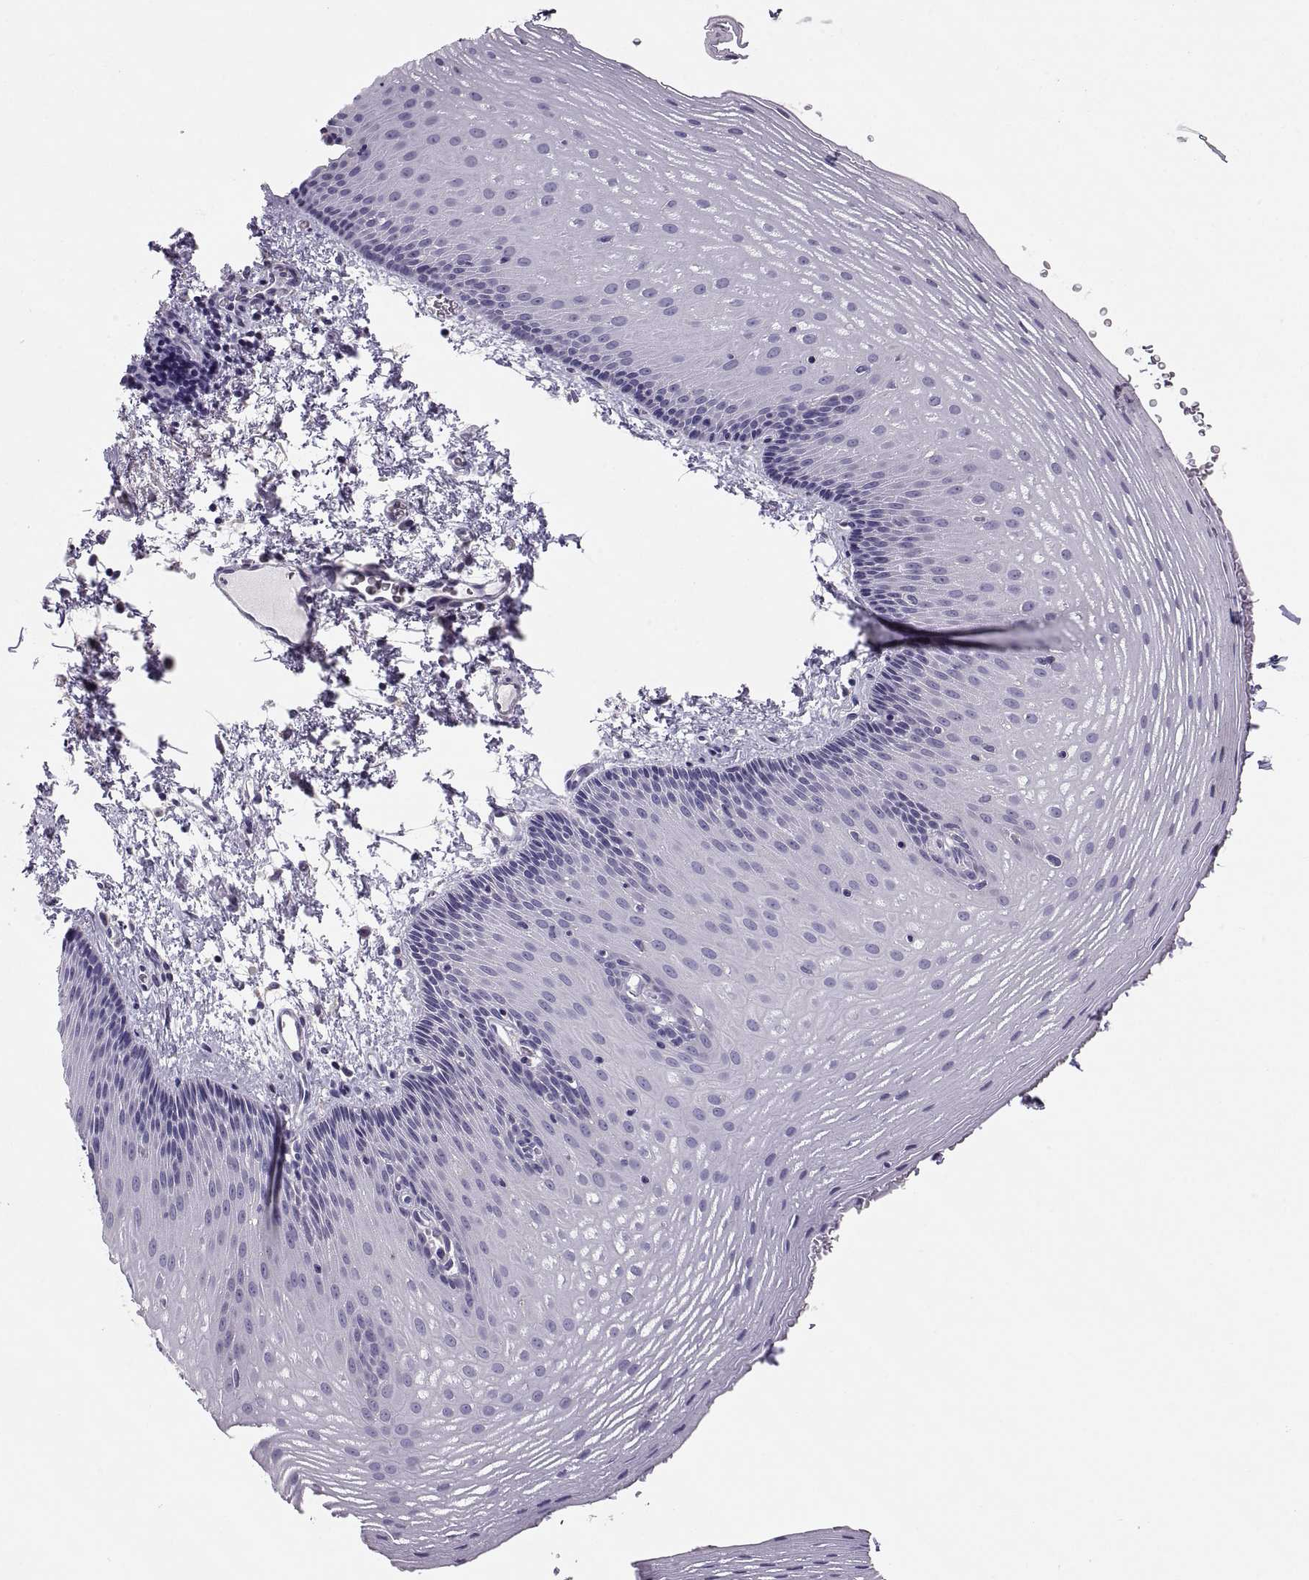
{"staining": {"intensity": "negative", "quantity": "none", "location": "none"}, "tissue": "esophagus", "cell_type": "Squamous epithelial cells", "image_type": "normal", "snomed": [{"axis": "morphology", "description": "Normal tissue, NOS"}, {"axis": "topography", "description": "Esophagus"}], "caption": "DAB immunohistochemical staining of unremarkable human esophagus displays no significant staining in squamous epithelial cells. (DAB immunohistochemistry, high magnification).", "gene": "TNNC1", "patient": {"sex": "male", "age": 76}}